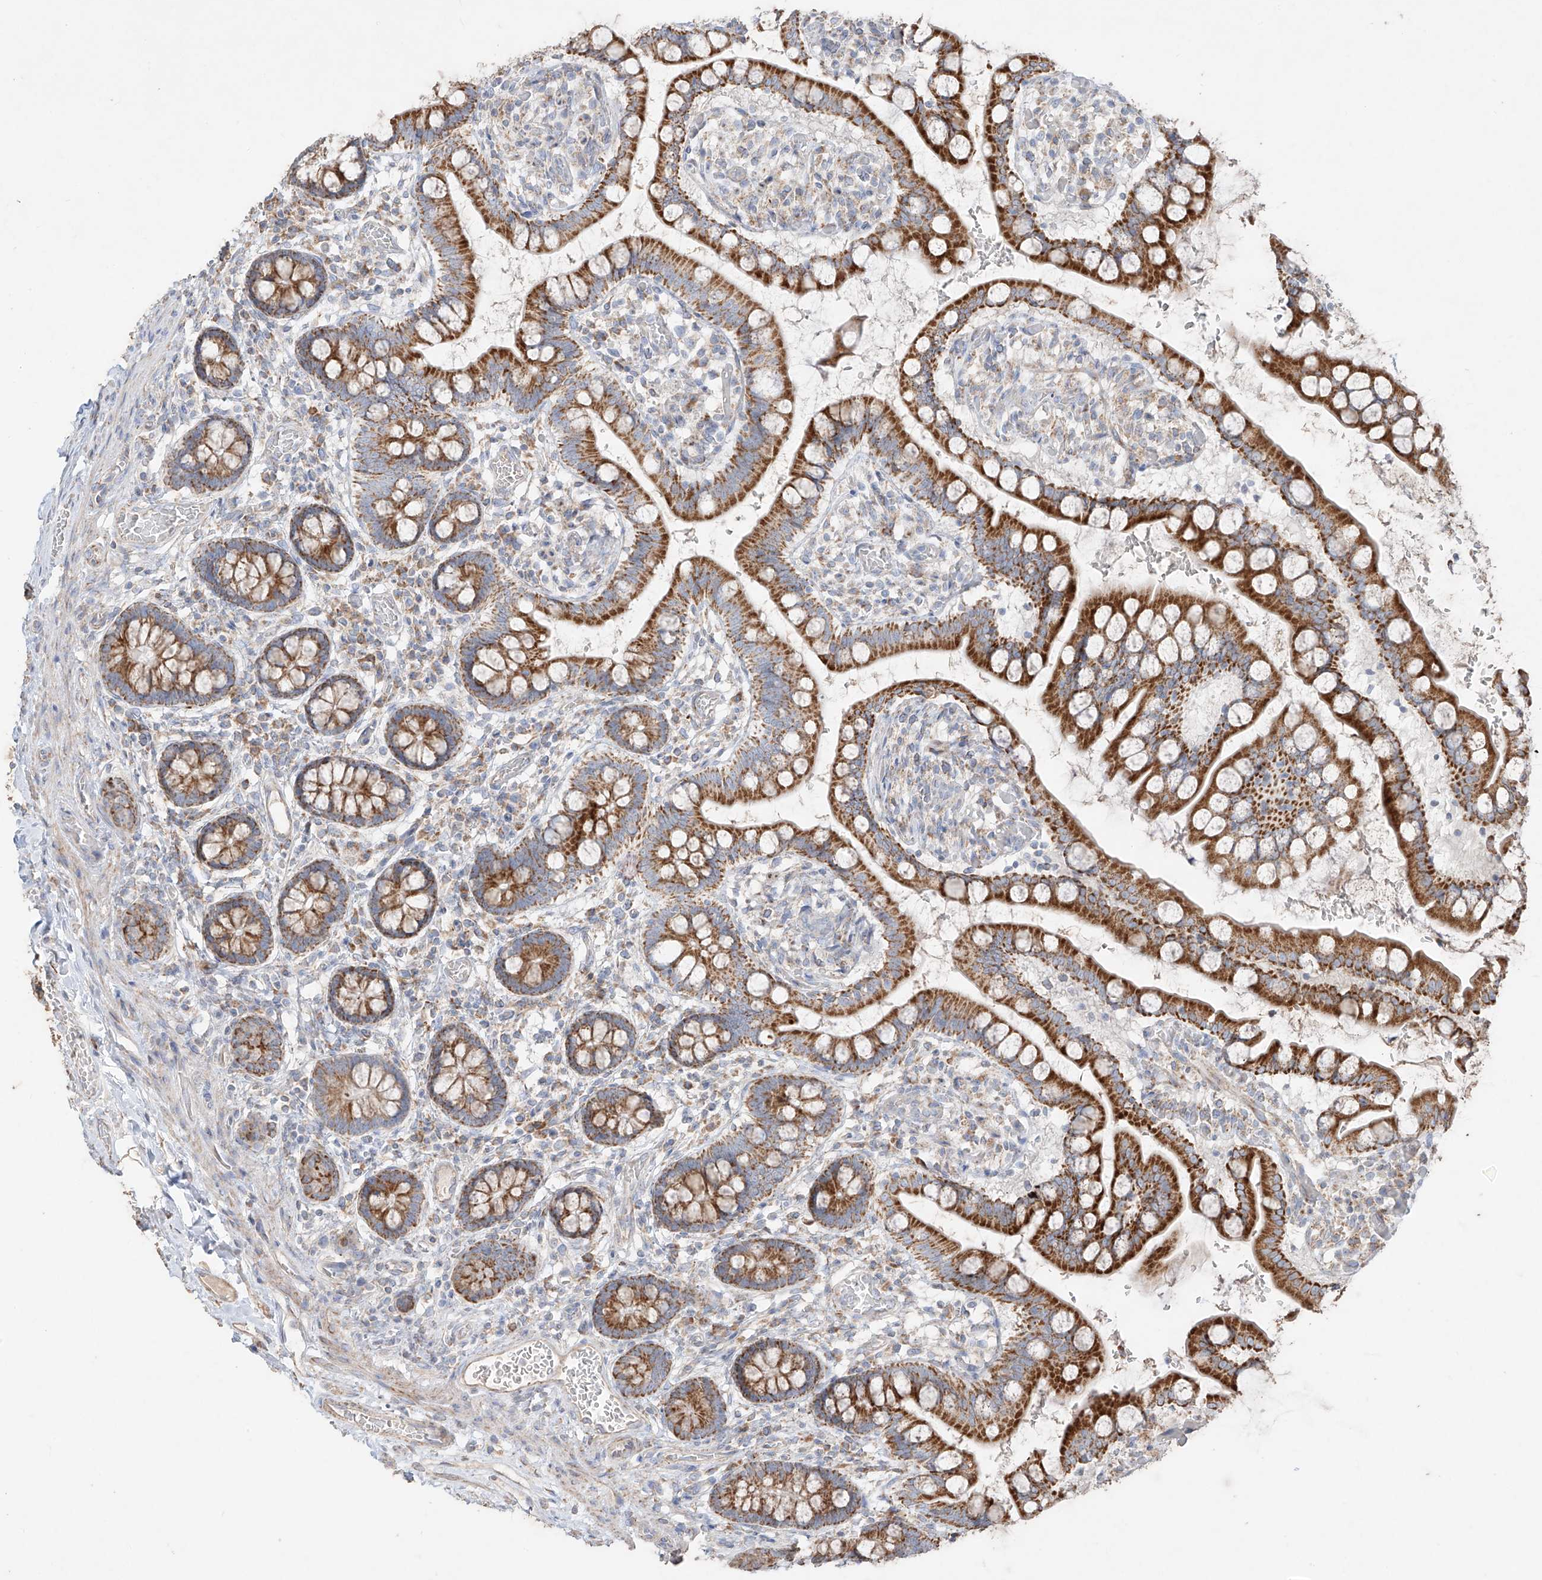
{"staining": {"intensity": "strong", "quantity": ">75%", "location": "cytoplasmic/membranous"}, "tissue": "small intestine", "cell_type": "Glandular cells", "image_type": "normal", "snomed": [{"axis": "morphology", "description": "Normal tissue, NOS"}, {"axis": "topography", "description": "Small intestine"}], "caption": "Immunohistochemical staining of benign small intestine shows high levels of strong cytoplasmic/membranous staining in approximately >75% of glandular cells.", "gene": "COLGALT2", "patient": {"sex": "male", "age": 52}}